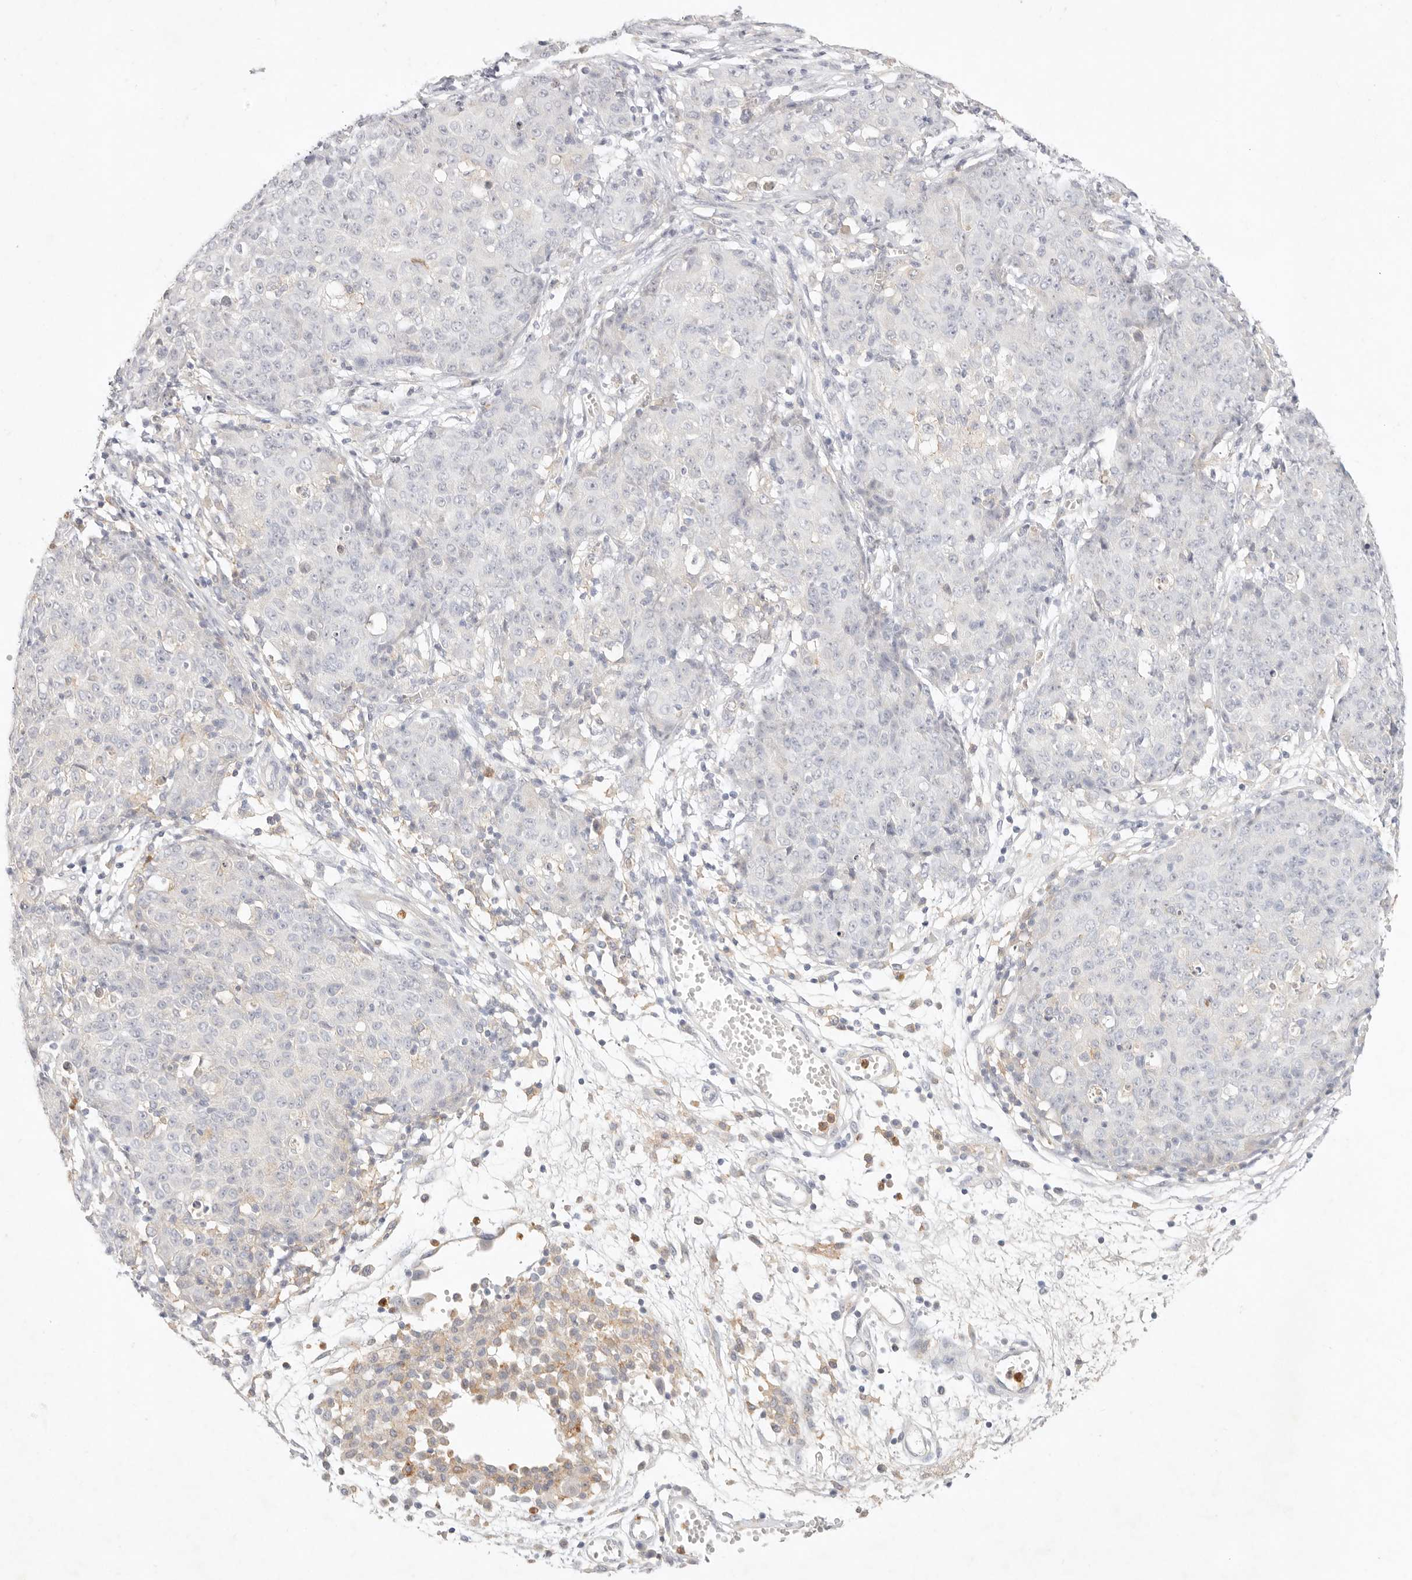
{"staining": {"intensity": "negative", "quantity": "none", "location": "none"}, "tissue": "ovarian cancer", "cell_type": "Tumor cells", "image_type": "cancer", "snomed": [{"axis": "morphology", "description": "Carcinoma, endometroid"}, {"axis": "topography", "description": "Ovary"}], "caption": "Immunohistochemistry of ovarian endometroid carcinoma shows no expression in tumor cells. (DAB (3,3'-diaminobenzidine) immunohistochemistry, high magnification).", "gene": "GPR84", "patient": {"sex": "female", "age": 42}}